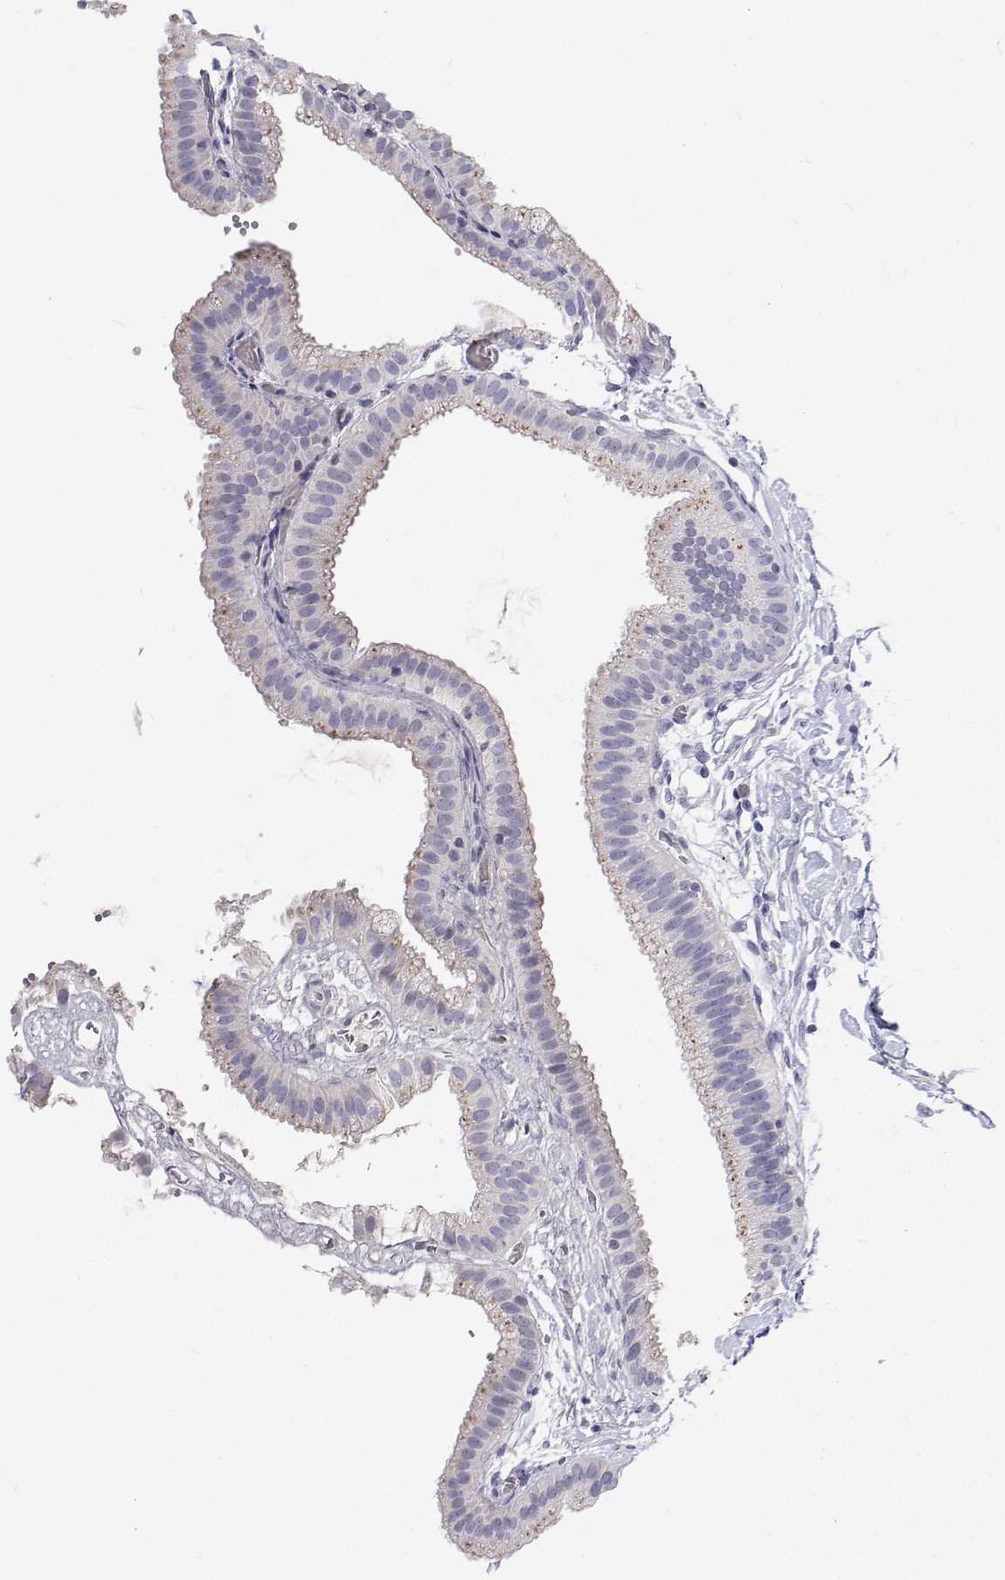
{"staining": {"intensity": "weak", "quantity": "<25%", "location": "cytoplasmic/membranous"}, "tissue": "gallbladder", "cell_type": "Glandular cells", "image_type": "normal", "snomed": [{"axis": "morphology", "description": "Normal tissue, NOS"}, {"axis": "topography", "description": "Gallbladder"}], "caption": "The image demonstrates no staining of glandular cells in benign gallbladder.", "gene": "NCR2", "patient": {"sex": "female", "age": 63}}